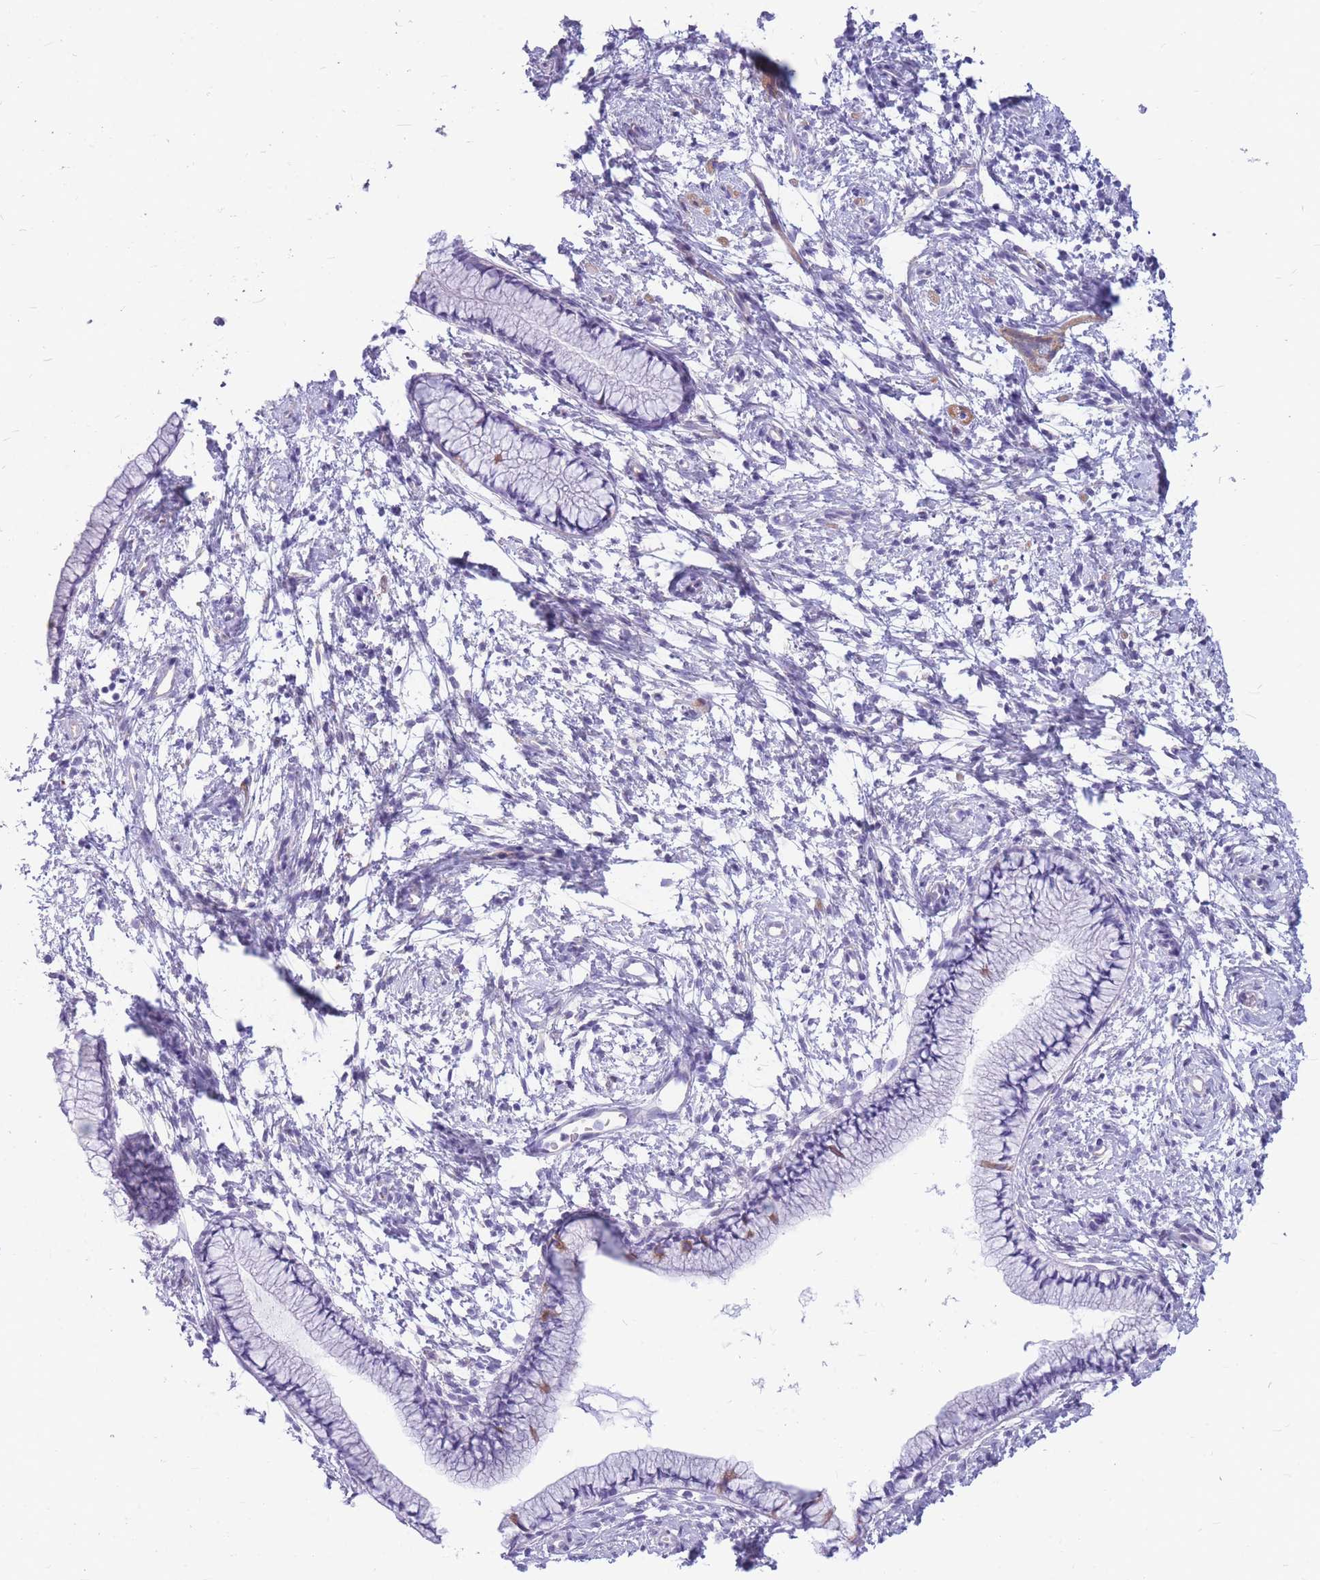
{"staining": {"intensity": "negative", "quantity": "none", "location": "none"}, "tissue": "cervix", "cell_type": "Glandular cells", "image_type": "normal", "snomed": [{"axis": "morphology", "description": "Normal tissue, NOS"}, {"axis": "topography", "description": "Cervix"}], "caption": "IHC of benign human cervix shows no positivity in glandular cells.", "gene": "MTSS2", "patient": {"sex": "female", "age": 57}}